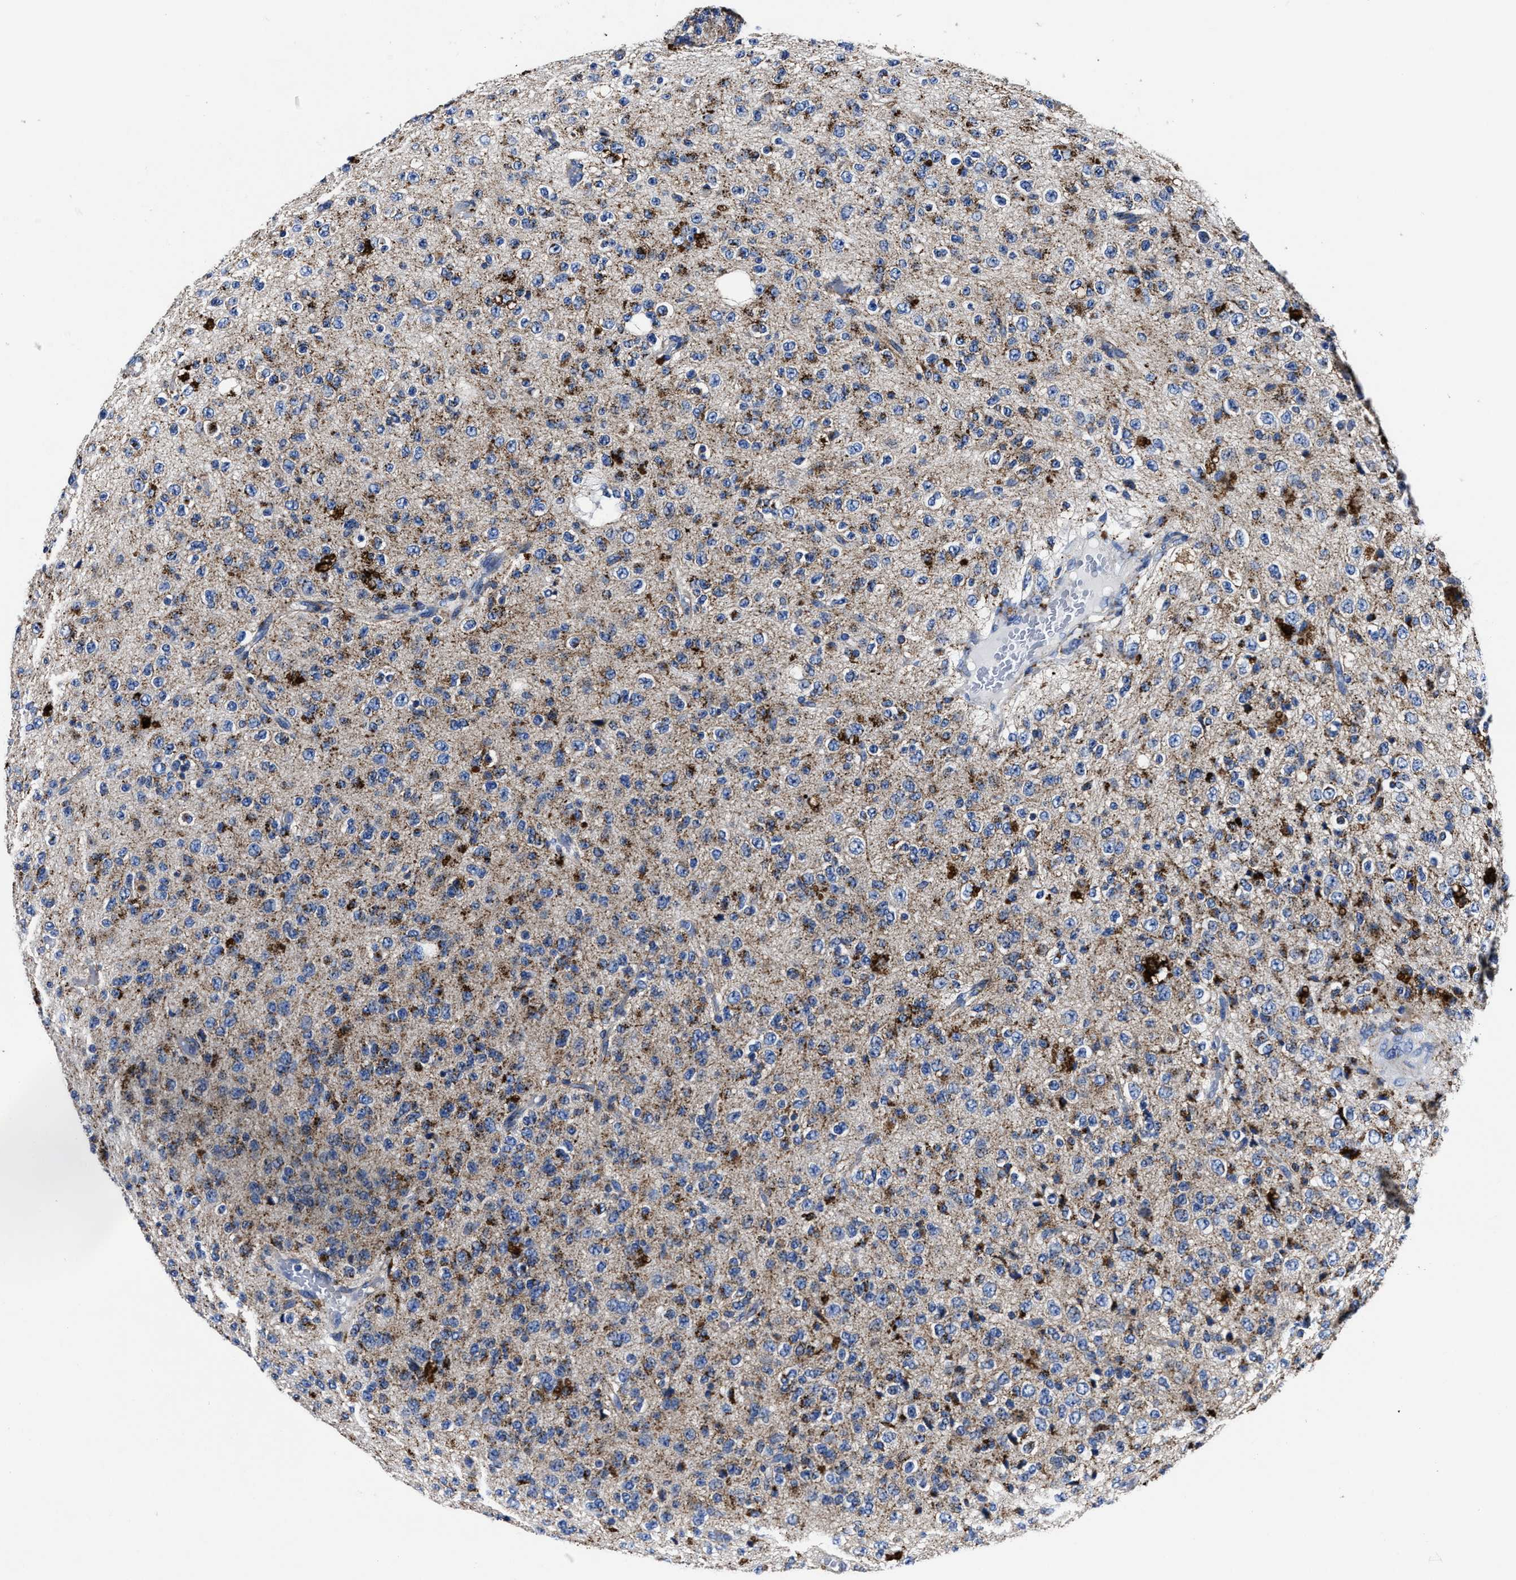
{"staining": {"intensity": "strong", "quantity": "25%-75%", "location": "cytoplasmic/membranous"}, "tissue": "glioma", "cell_type": "Tumor cells", "image_type": "cancer", "snomed": [{"axis": "morphology", "description": "Glioma, malignant, High grade"}, {"axis": "topography", "description": "pancreas cauda"}], "caption": "This is a micrograph of IHC staining of glioma, which shows strong staining in the cytoplasmic/membranous of tumor cells.", "gene": "LAMTOR4", "patient": {"sex": "male", "age": 60}}